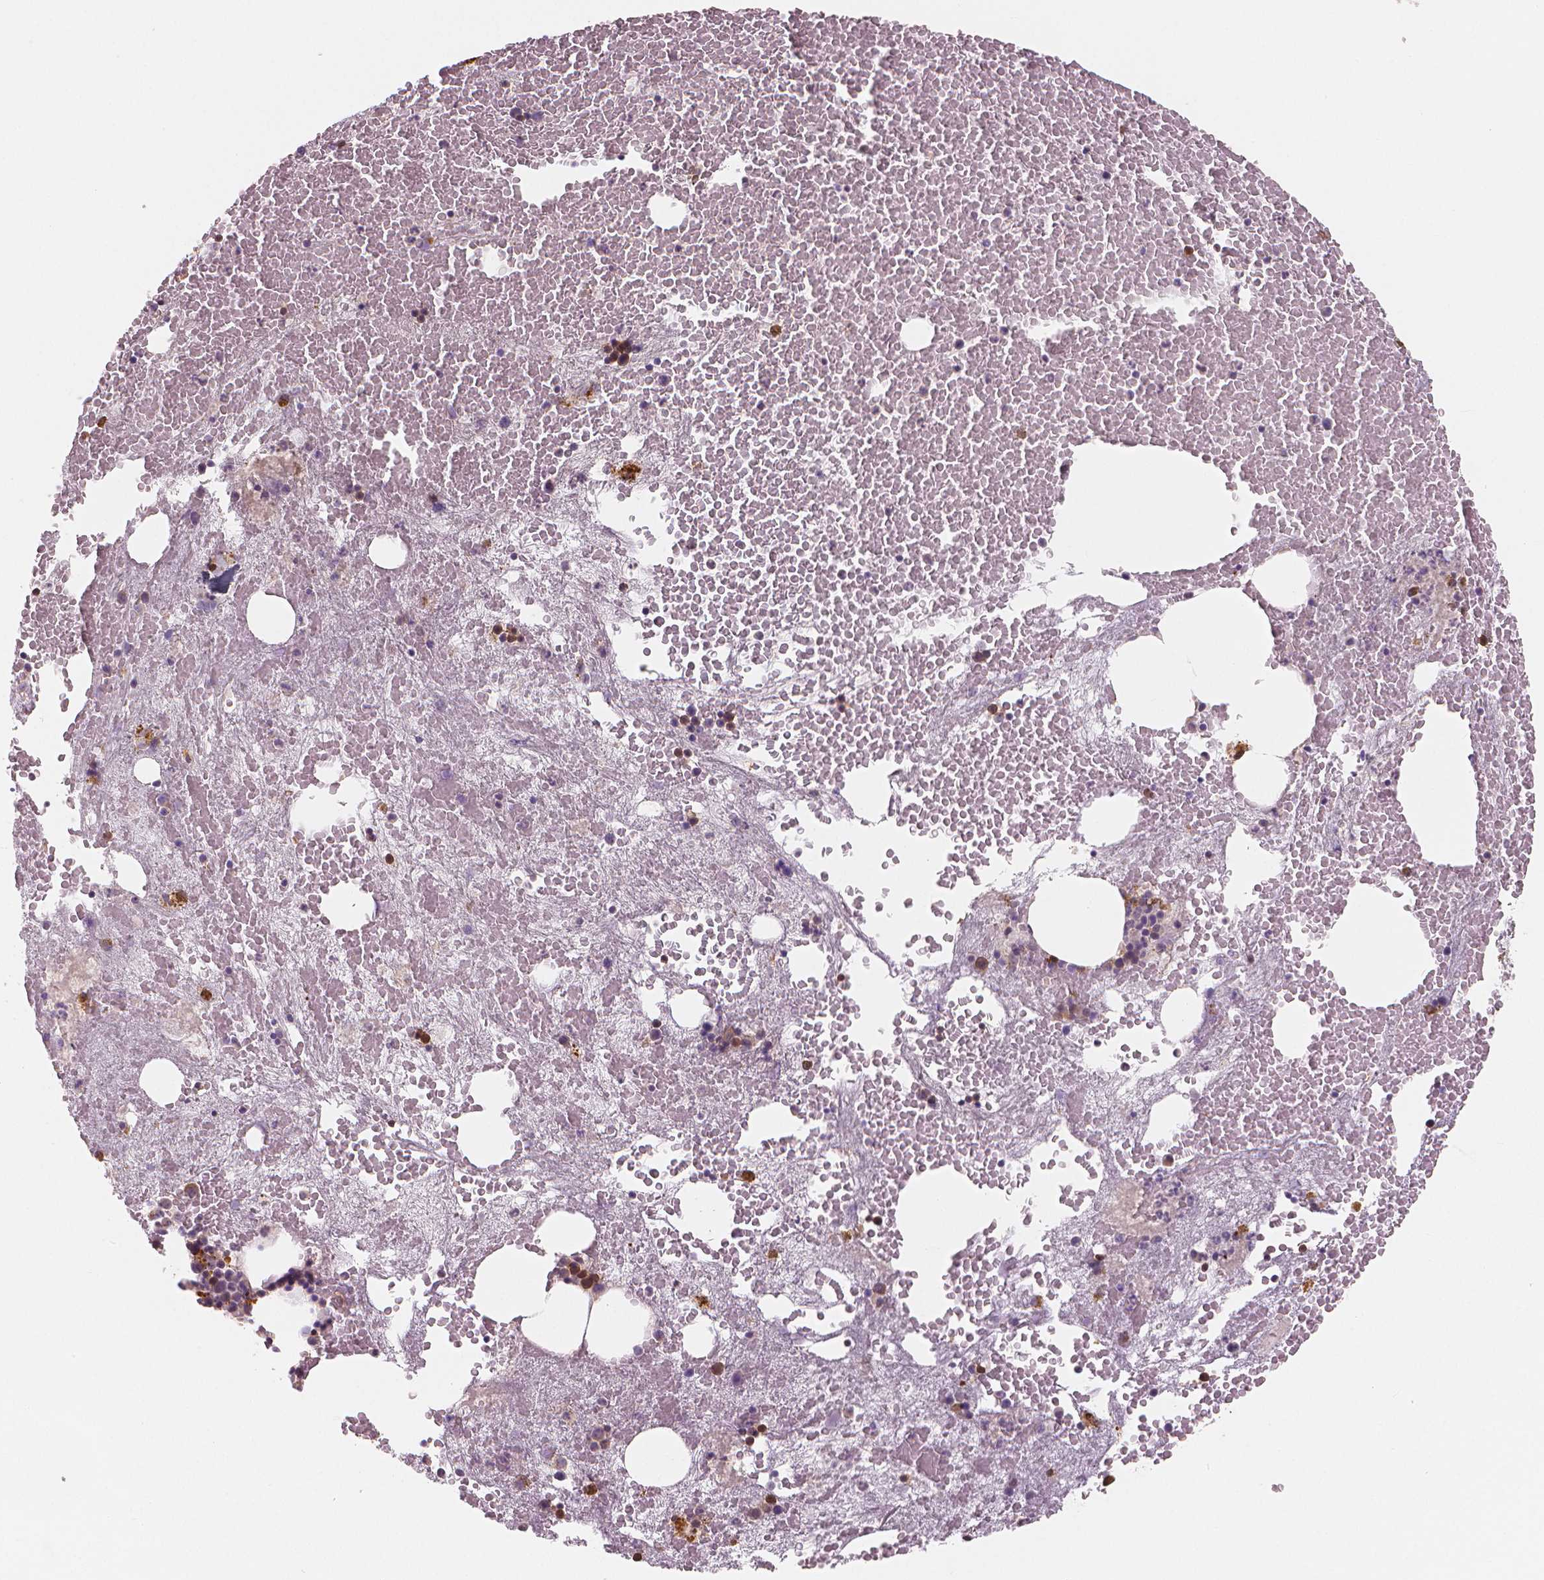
{"staining": {"intensity": "moderate", "quantity": "25%-75%", "location": "cytoplasmic/membranous,nuclear"}, "tissue": "bone marrow", "cell_type": "Hematopoietic cells", "image_type": "normal", "snomed": [{"axis": "morphology", "description": "Normal tissue, NOS"}, {"axis": "topography", "description": "Bone marrow"}], "caption": "Immunohistochemical staining of benign bone marrow exhibits medium levels of moderate cytoplasmic/membranous,nuclear expression in about 25%-75% of hematopoietic cells.", "gene": "RNASE7", "patient": {"sex": "male", "age": 81}}